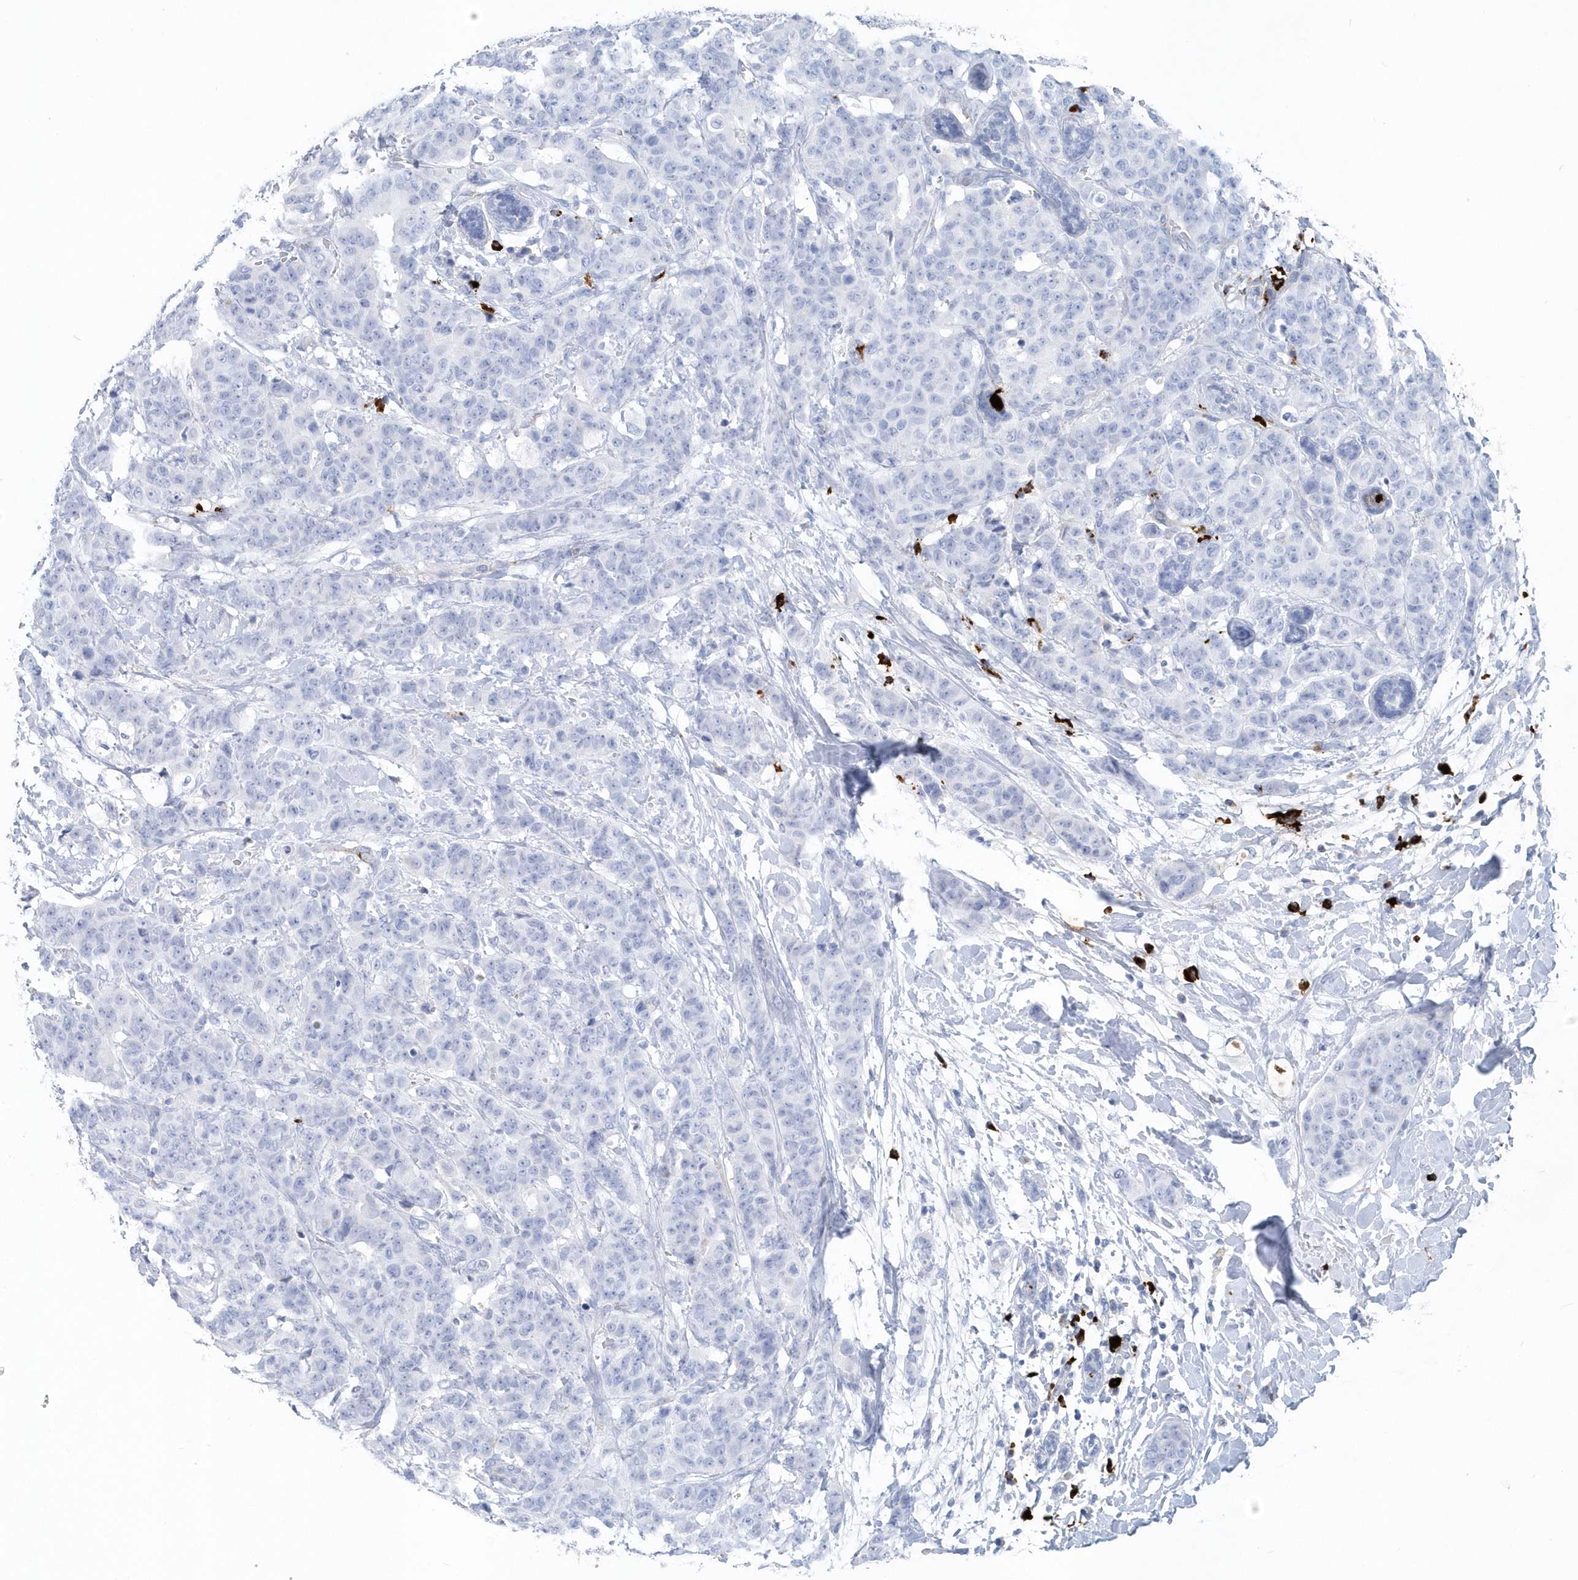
{"staining": {"intensity": "negative", "quantity": "none", "location": "none"}, "tissue": "breast cancer", "cell_type": "Tumor cells", "image_type": "cancer", "snomed": [{"axis": "morphology", "description": "Normal tissue, NOS"}, {"axis": "morphology", "description": "Duct carcinoma"}, {"axis": "topography", "description": "Breast"}], "caption": "The micrograph displays no significant positivity in tumor cells of breast infiltrating ductal carcinoma.", "gene": "JCHAIN", "patient": {"sex": "female", "age": 40}}